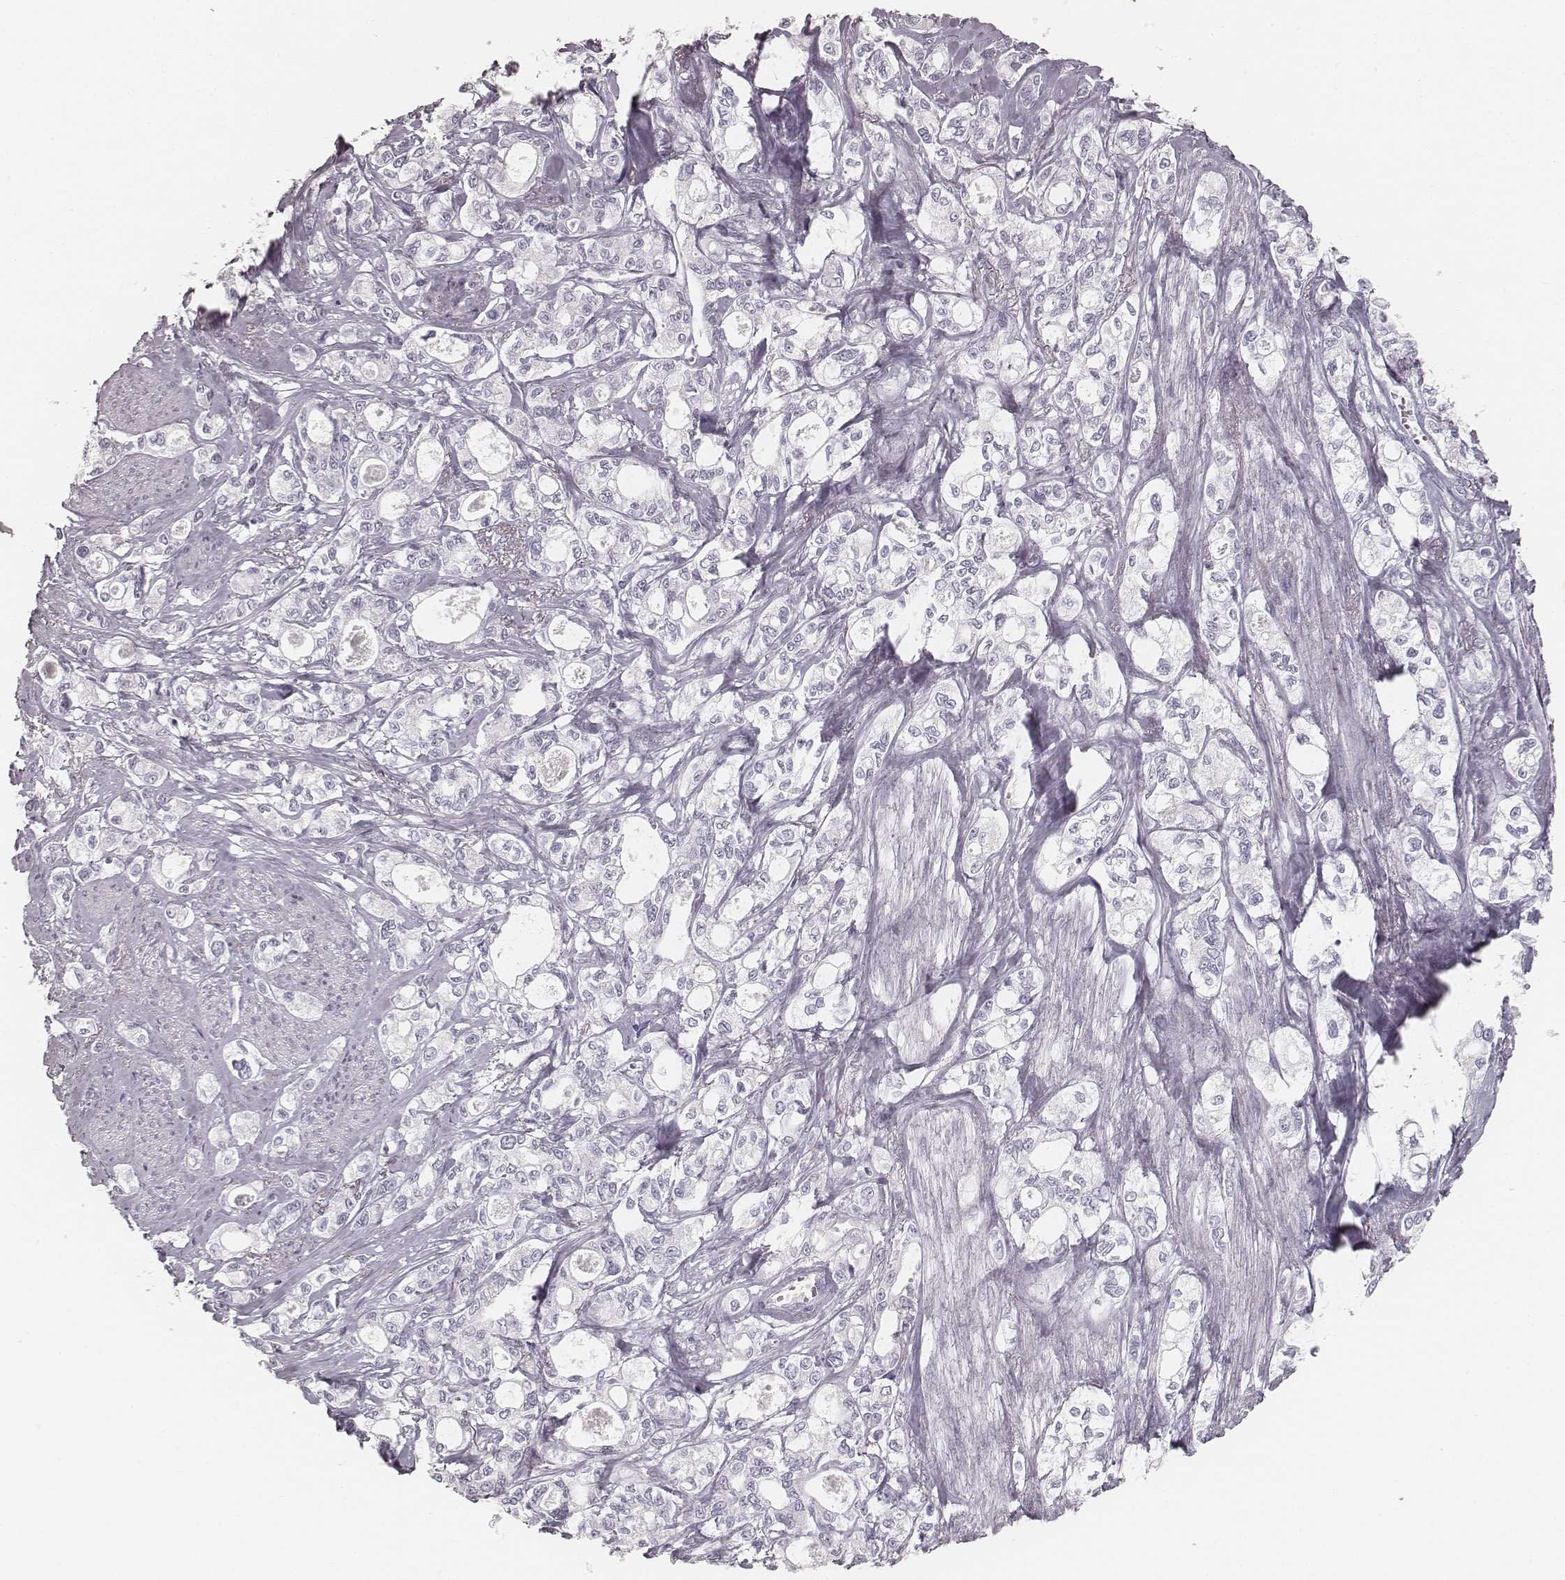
{"staining": {"intensity": "negative", "quantity": "none", "location": "none"}, "tissue": "stomach cancer", "cell_type": "Tumor cells", "image_type": "cancer", "snomed": [{"axis": "morphology", "description": "Adenocarcinoma, NOS"}, {"axis": "topography", "description": "Stomach"}], "caption": "An immunohistochemistry photomicrograph of stomach adenocarcinoma is shown. There is no staining in tumor cells of stomach adenocarcinoma.", "gene": "KRT34", "patient": {"sex": "male", "age": 63}}